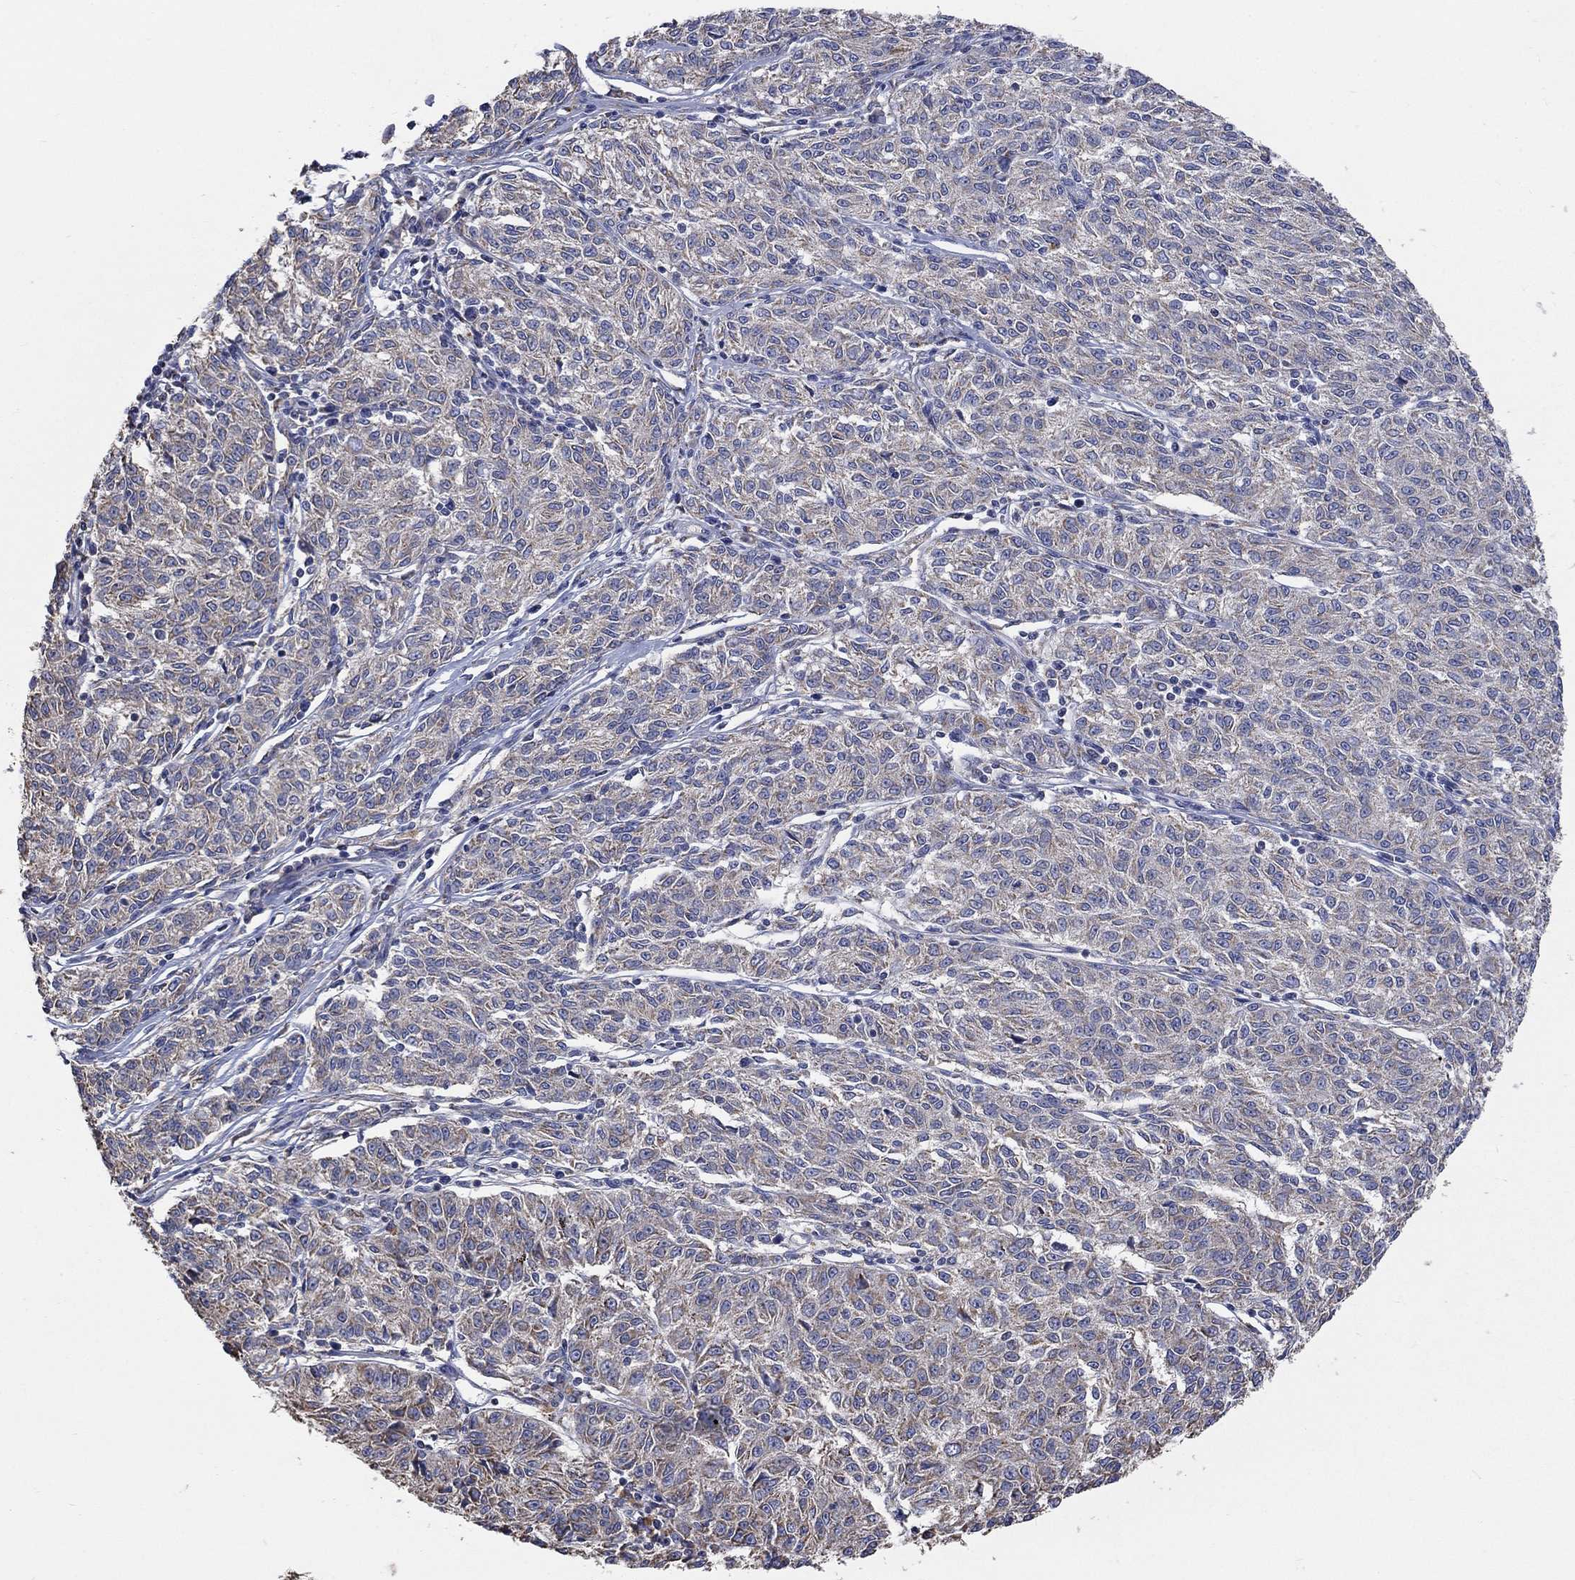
{"staining": {"intensity": "weak", "quantity": "25%-75%", "location": "cytoplasmic/membranous"}, "tissue": "melanoma", "cell_type": "Tumor cells", "image_type": "cancer", "snomed": [{"axis": "morphology", "description": "Malignant melanoma, NOS"}, {"axis": "topography", "description": "Skin"}], "caption": "Immunohistochemical staining of human malignant melanoma displays weak cytoplasmic/membranous protein expression in about 25%-75% of tumor cells.", "gene": "UGT8", "patient": {"sex": "female", "age": 72}}